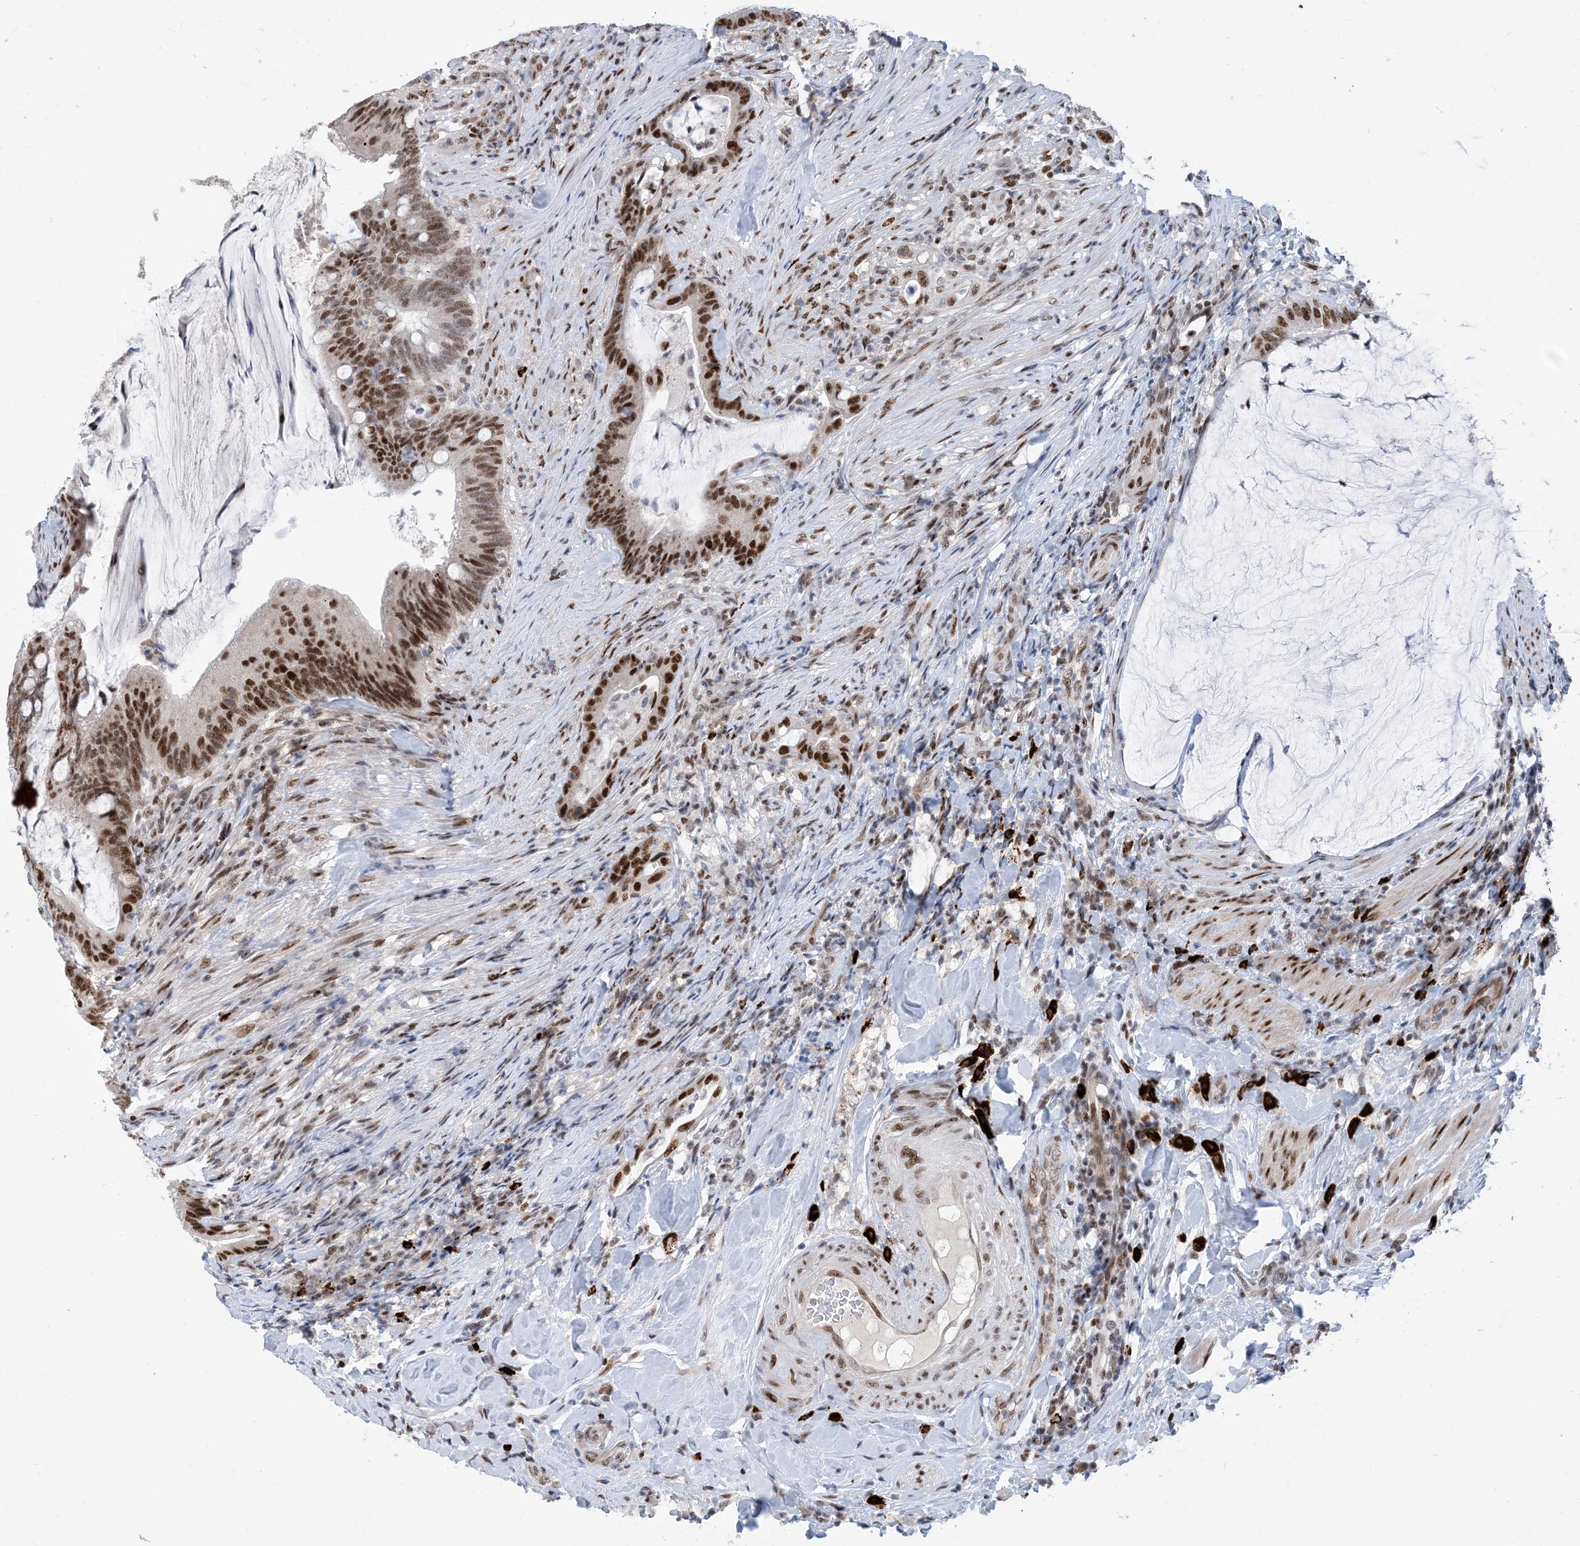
{"staining": {"intensity": "strong", "quantity": ">75%", "location": "nuclear"}, "tissue": "colorectal cancer", "cell_type": "Tumor cells", "image_type": "cancer", "snomed": [{"axis": "morphology", "description": "Adenocarcinoma, NOS"}, {"axis": "topography", "description": "Colon"}], "caption": "Adenocarcinoma (colorectal) stained for a protein (brown) displays strong nuclear positive expression in about >75% of tumor cells.", "gene": "TSPYL1", "patient": {"sex": "female", "age": 66}}